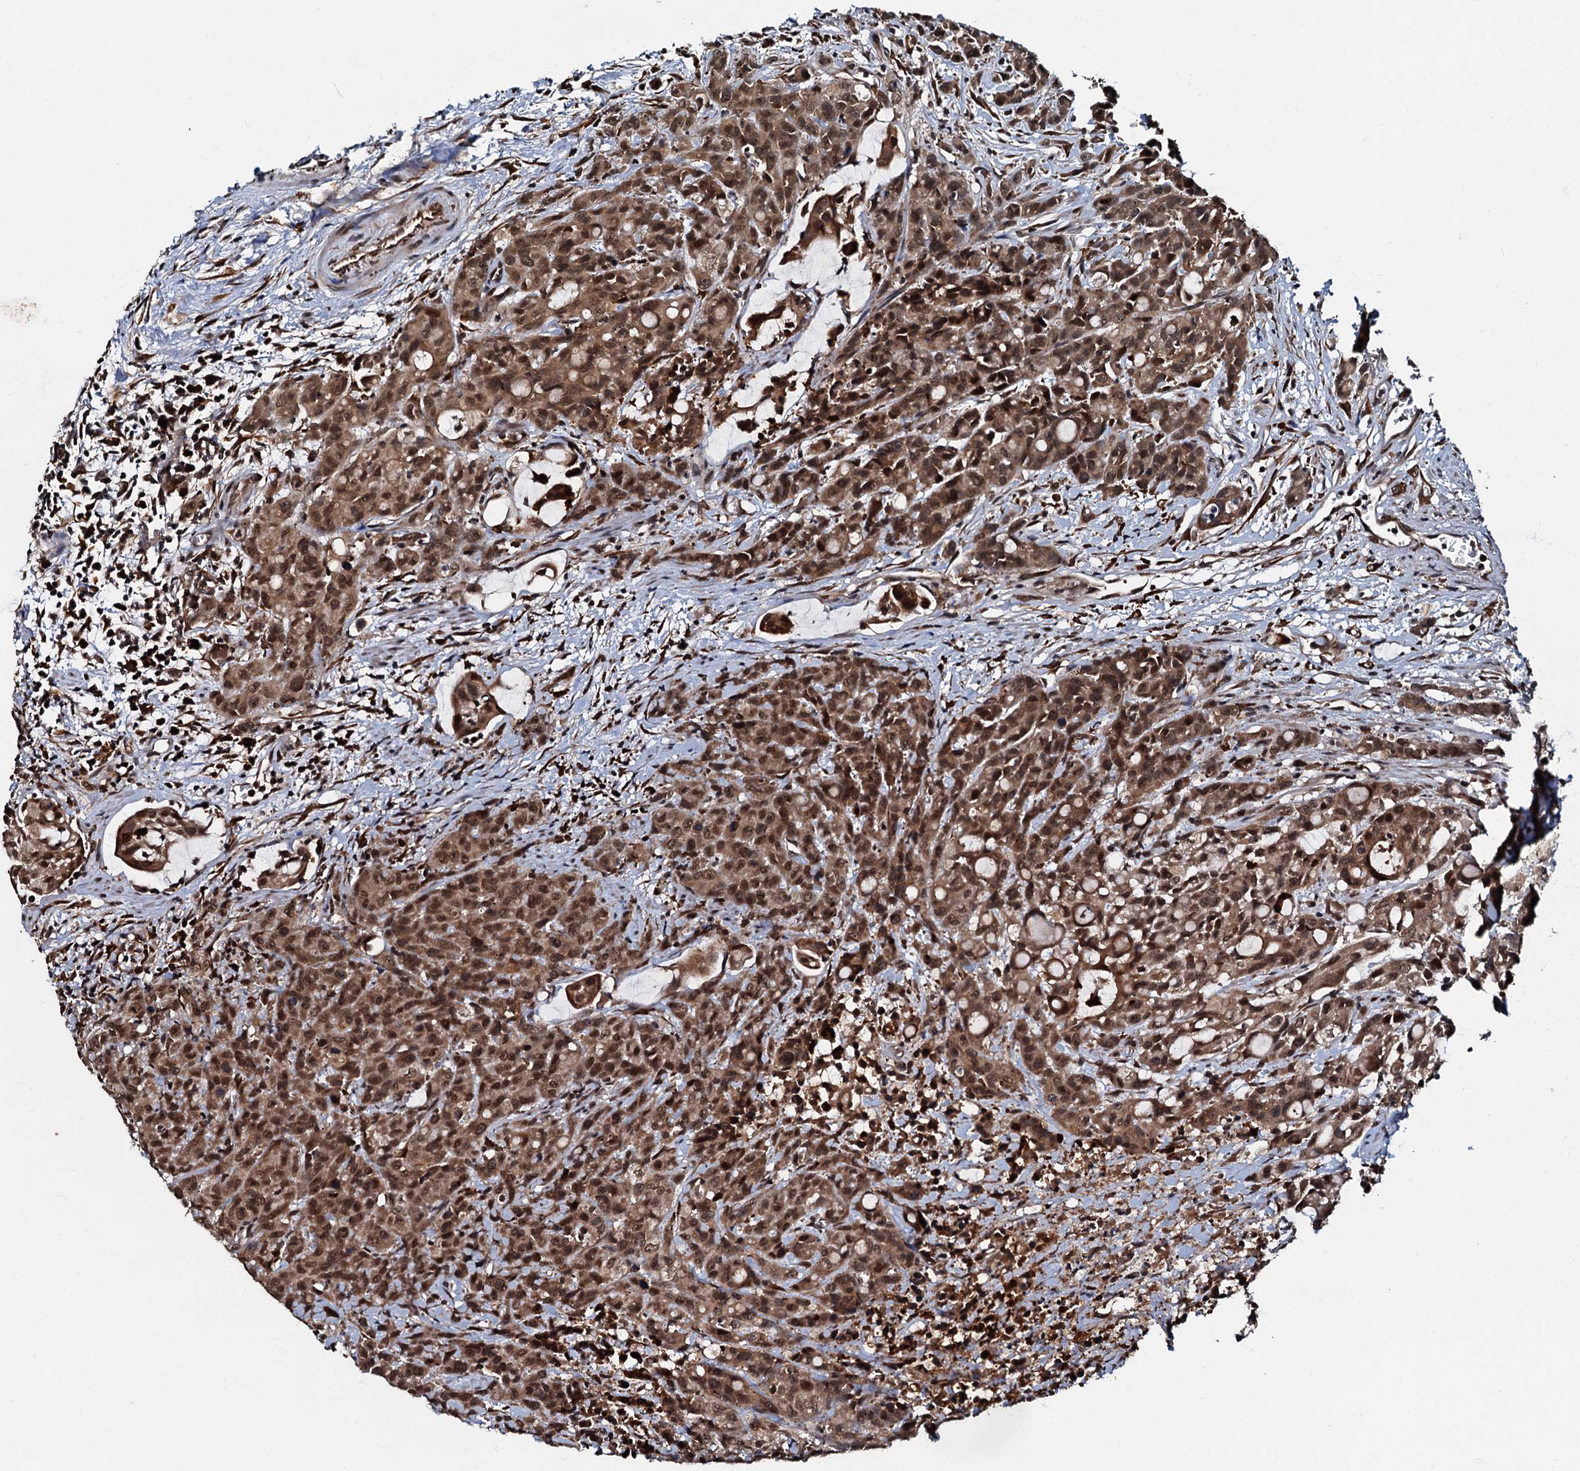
{"staining": {"intensity": "strong", "quantity": ">75%", "location": "cytoplasmic/membranous,nuclear"}, "tissue": "colorectal cancer", "cell_type": "Tumor cells", "image_type": "cancer", "snomed": [{"axis": "morphology", "description": "Adenocarcinoma, NOS"}, {"axis": "topography", "description": "Colon"}], "caption": "Colorectal cancer (adenocarcinoma) tissue displays strong cytoplasmic/membranous and nuclear positivity in about >75% of tumor cells (Brightfield microscopy of DAB IHC at high magnification).", "gene": "C18orf32", "patient": {"sex": "male", "age": 62}}